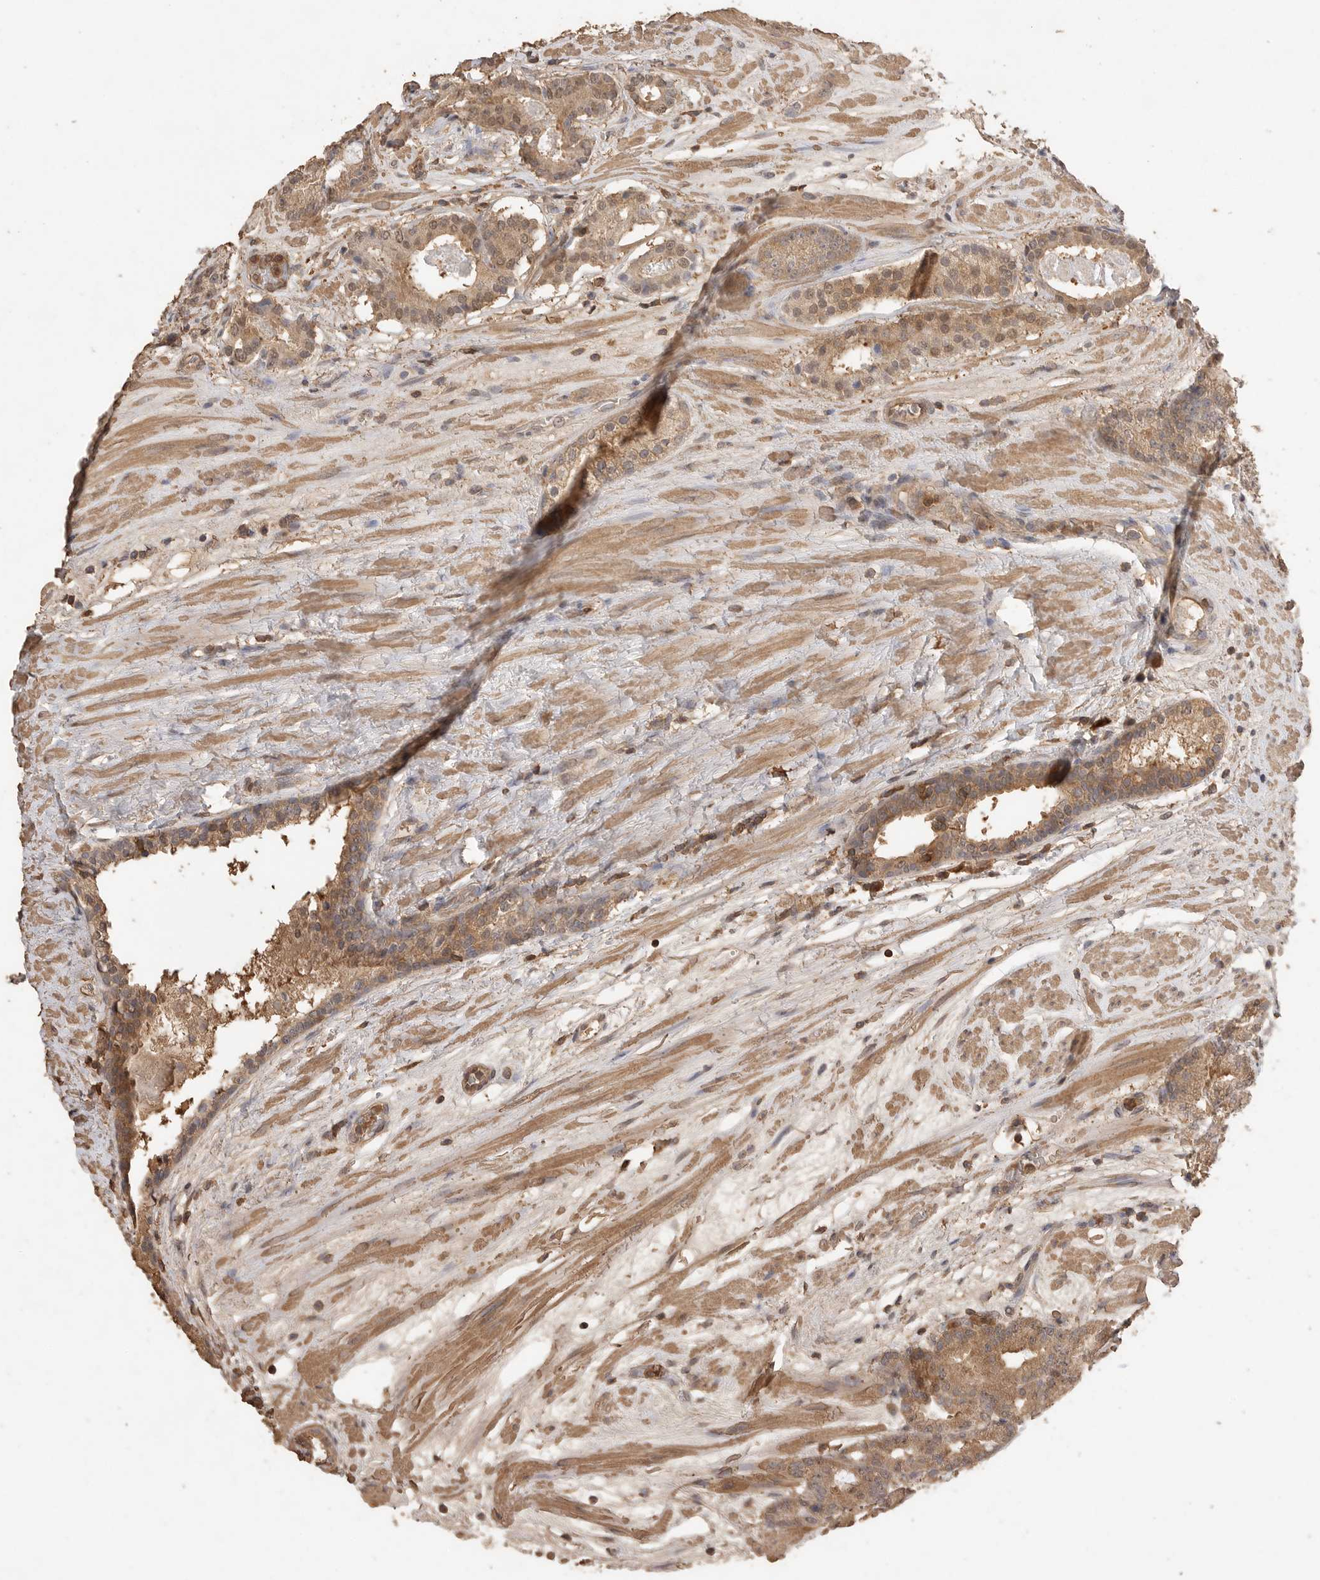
{"staining": {"intensity": "moderate", "quantity": ">75%", "location": "cytoplasmic/membranous,nuclear"}, "tissue": "prostate cancer", "cell_type": "Tumor cells", "image_type": "cancer", "snomed": [{"axis": "morphology", "description": "Adenocarcinoma, Low grade"}, {"axis": "topography", "description": "Prostate"}], "caption": "An image showing moderate cytoplasmic/membranous and nuclear expression in approximately >75% of tumor cells in prostate adenocarcinoma (low-grade), as visualized by brown immunohistochemical staining.", "gene": "MAP2K1", "patient": {"sex": "male", "age": 69}}